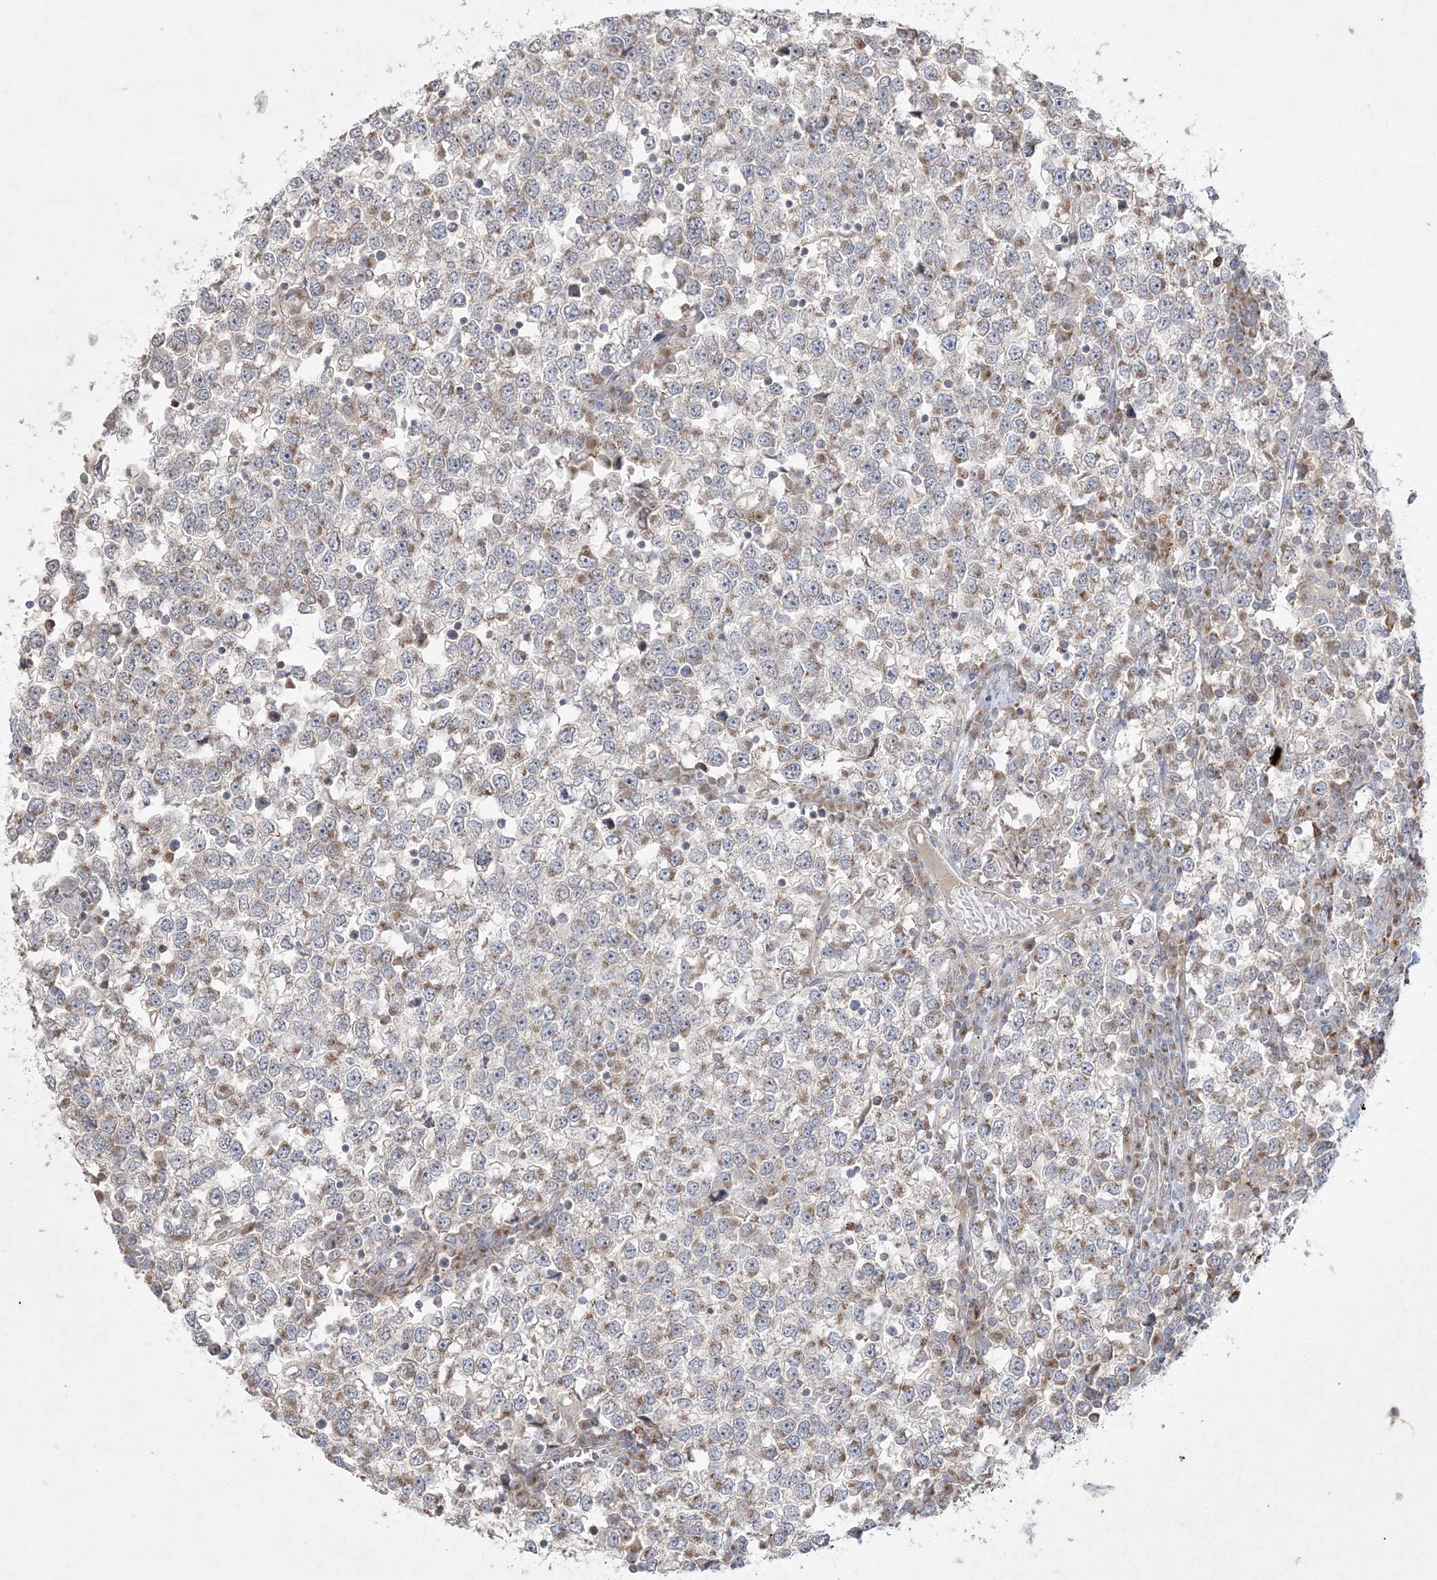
{"staining": {"intensity": "weak", "quantity": ">75%", "location": "cytoplasmic/membranous"}, "tissue": "testis cancer", "cell_type": "Tumor cells", "image_type": "cancer", "snomed": [{"axis": "morphology", "description": "Seminoma, NOS"}, {"axis": "topography", "description": "Testis"}], "caption": "Protein staining shows weak cytoplasmic/membranous staining in approximately >75% of tumor cells in seminoma (testis).", "gene": "CLNK", "patient": {"sex": "male", "age": 65}}